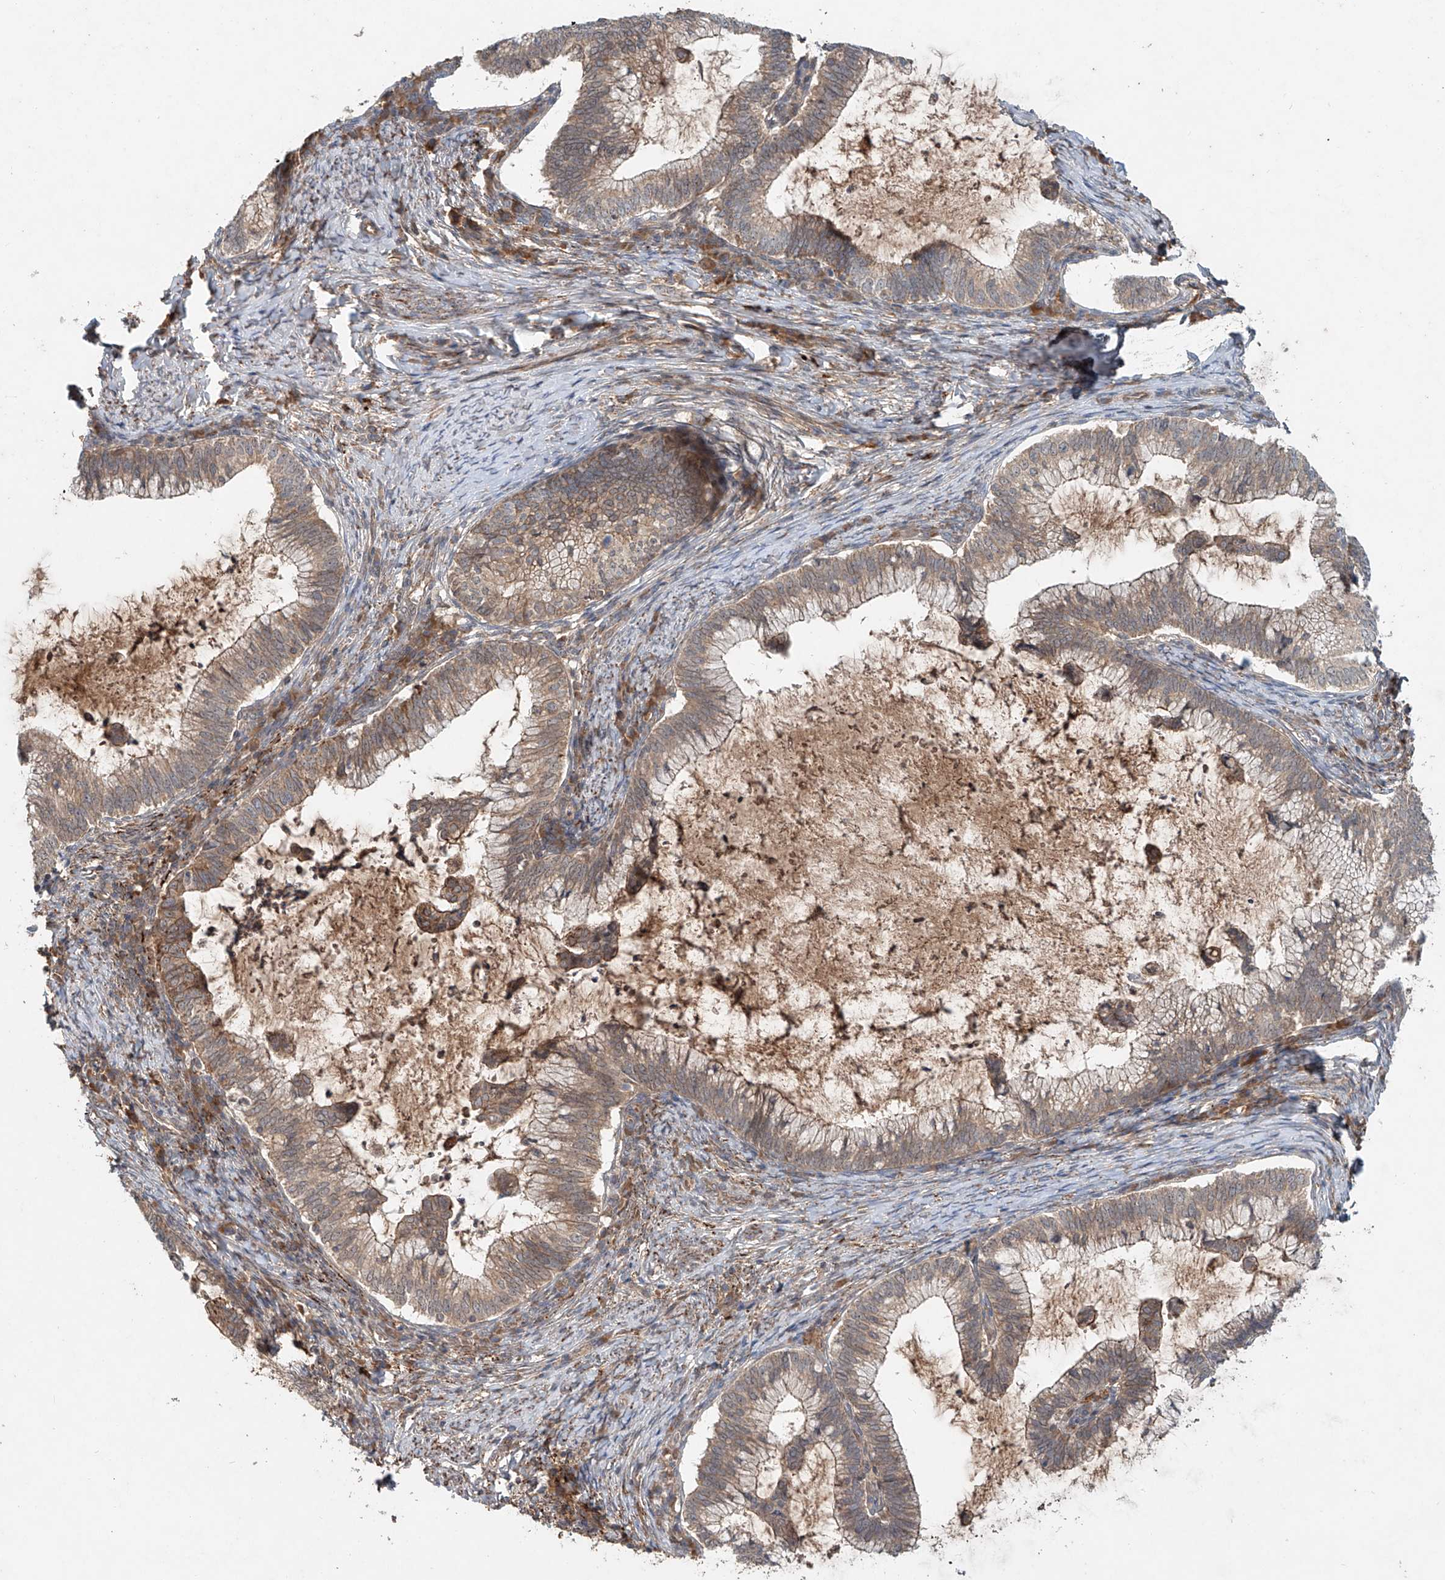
{"staining": {"intensity": "weak", "quantity": ">75%", "location": "cytoplasmic/membranous"}, "tissue": "cervical cancer", "cell_type": "Tumor cells", "image_type": "cancer", "snomed": [{"axis": "morphology", "description": "Adenocarcinoma, NOS"}, {"axis": "topography", "description": "Cervix"}], "caption": "DAB immunohistochemical staining of cervical cancer (adenocarcinoma) reveals weak cytoplasmic/membranous protein staining in about >75% of tumor cells.", "gene": "IER5", "patient": {"sex": "female", "age": 36}}